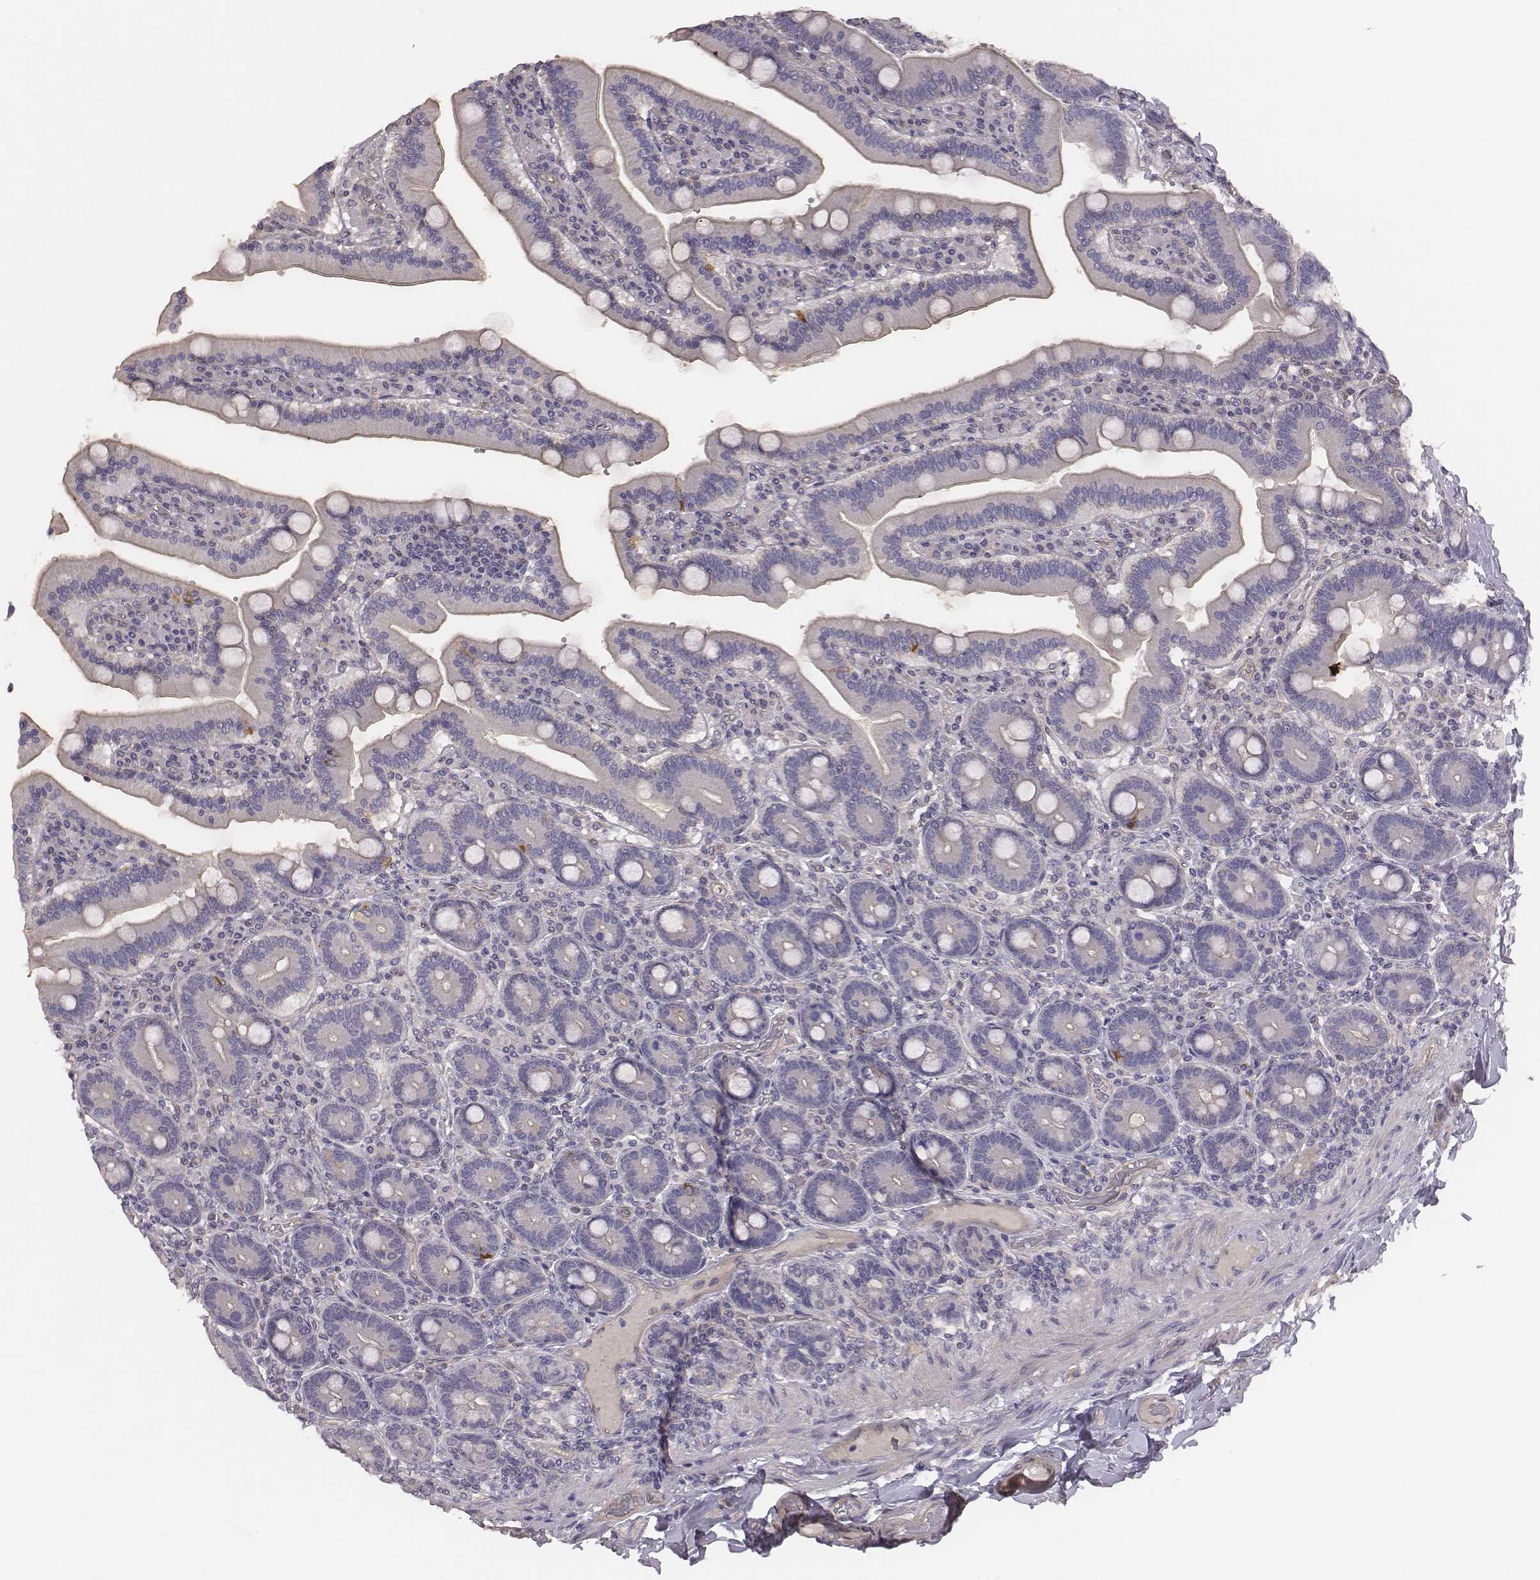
{"staining": {"intensity": "negative", "quantity": "none", "location": "none"}, "tissue": "duodenum", "cell_type": "Glandular cells", "image_type": "normal", "snomed": [{"axis": "morphology", "description": "Normal tissue, NOS"}, {"axis": "topography", "description": "Duodenum"}], "caption": "IHC of normal duodenum displays no staining in glandular cells. (Stains: DAB (3,3'-diaminobenzidine) immunohistochemistry with hematoxylin counter stain, Microscopy: brightfield microscopy at high magnification).", "gene": "SCARF1", "patient": {"sex": "female", "age": 62}}